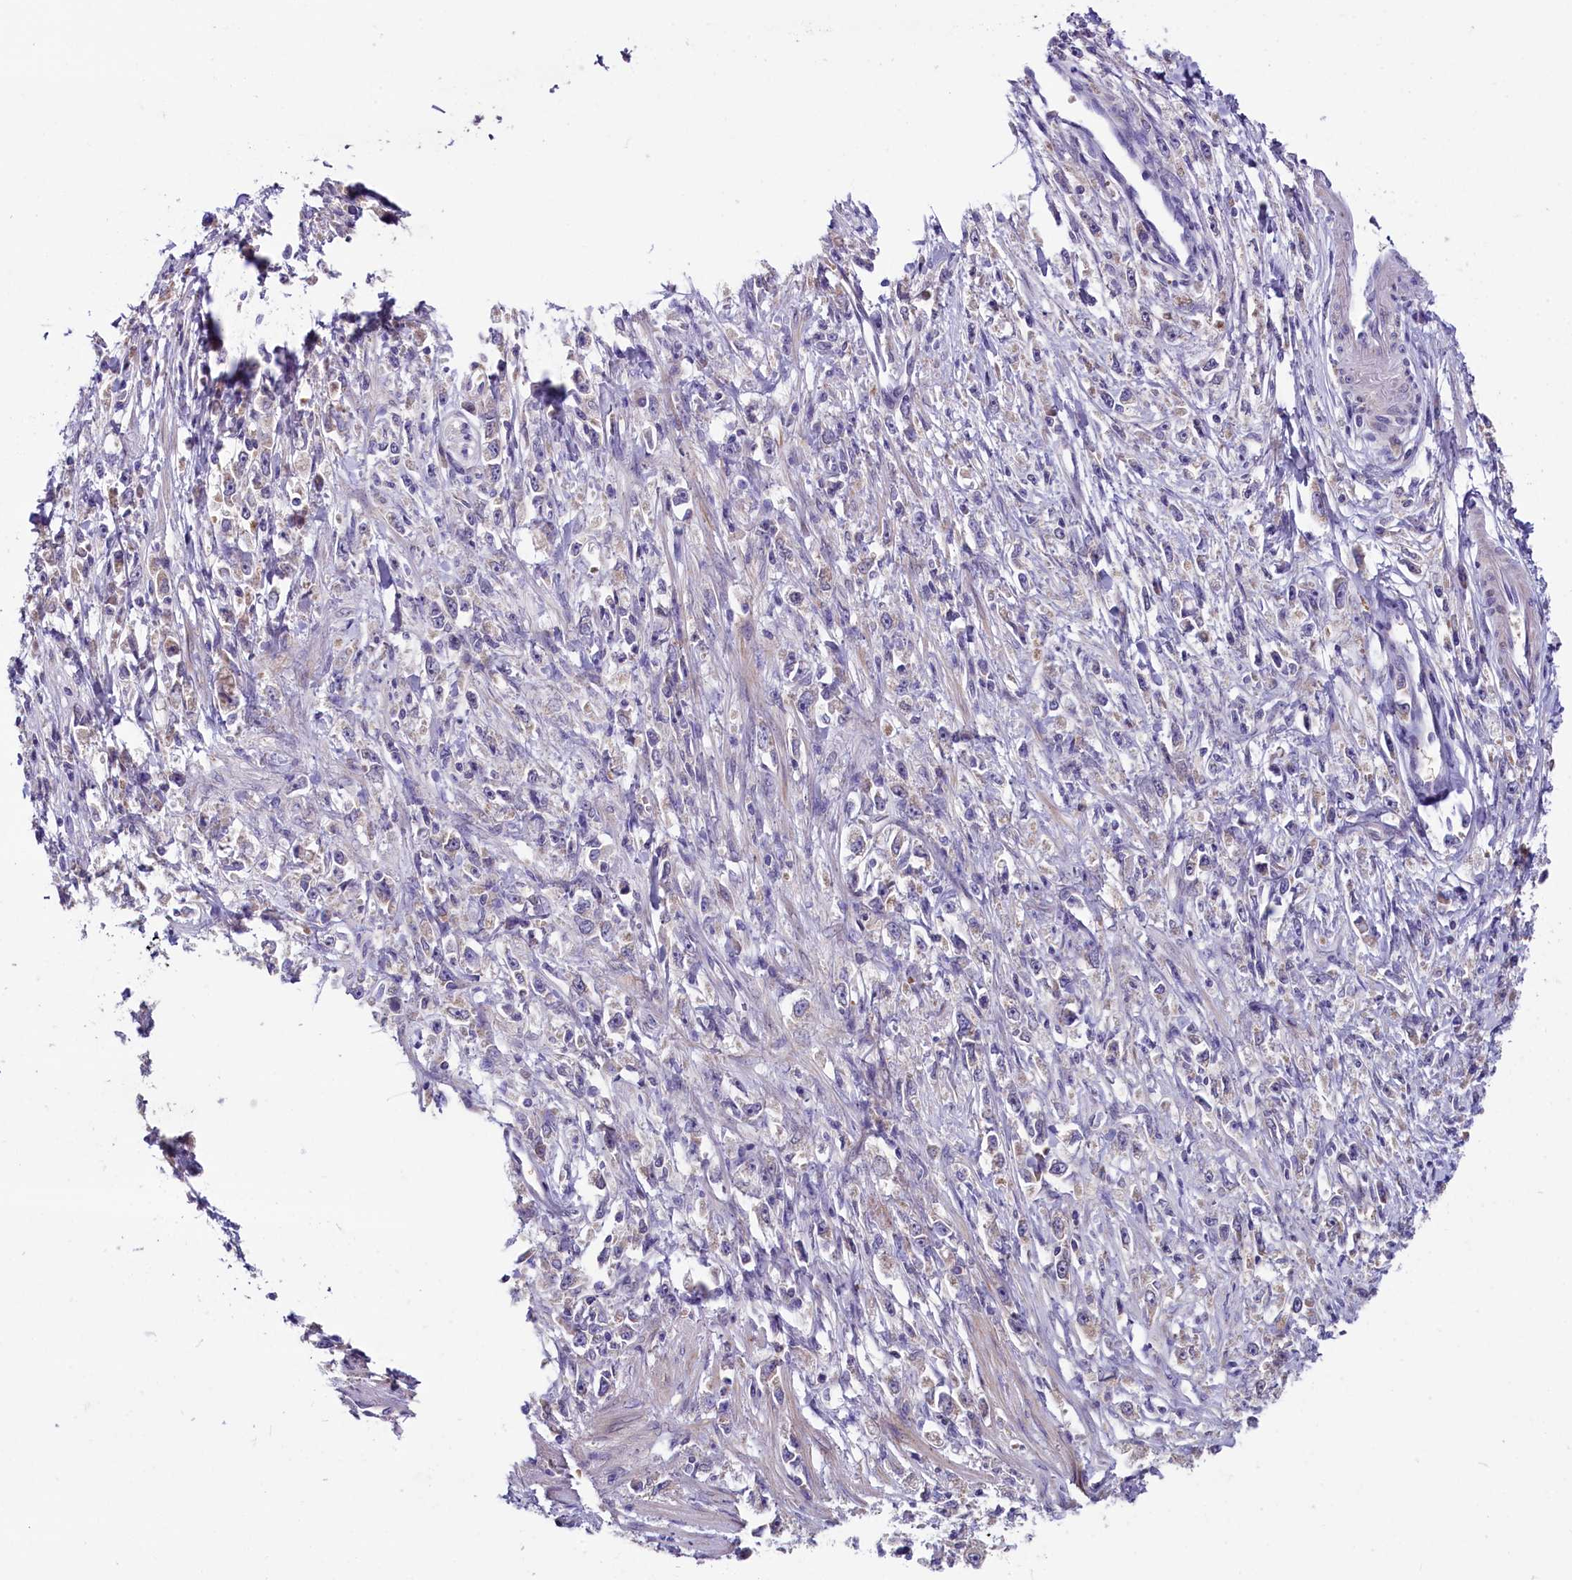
{"staining": {"intensity": "negative", "quantity": "none", "location": "none"}, "tissue": "stomach cancer", "cell_type": "Tumor cells", "image_type": "cancer", "snomed": [{"axis": "morphology", "description": "Adenocarcinoma, NOS"}, {"axis": "topography", "description": "Stomach"}], "caption": "IHC image of neoplastic tissue: human stomach cancer (adenocarcinoma) stained with DAB (3,3'-diaminobenzidine) displays no significant protein positivity in tumor cells.", "gene": "SLC39A6", "patient": {"sex": "female", "age": 59}}